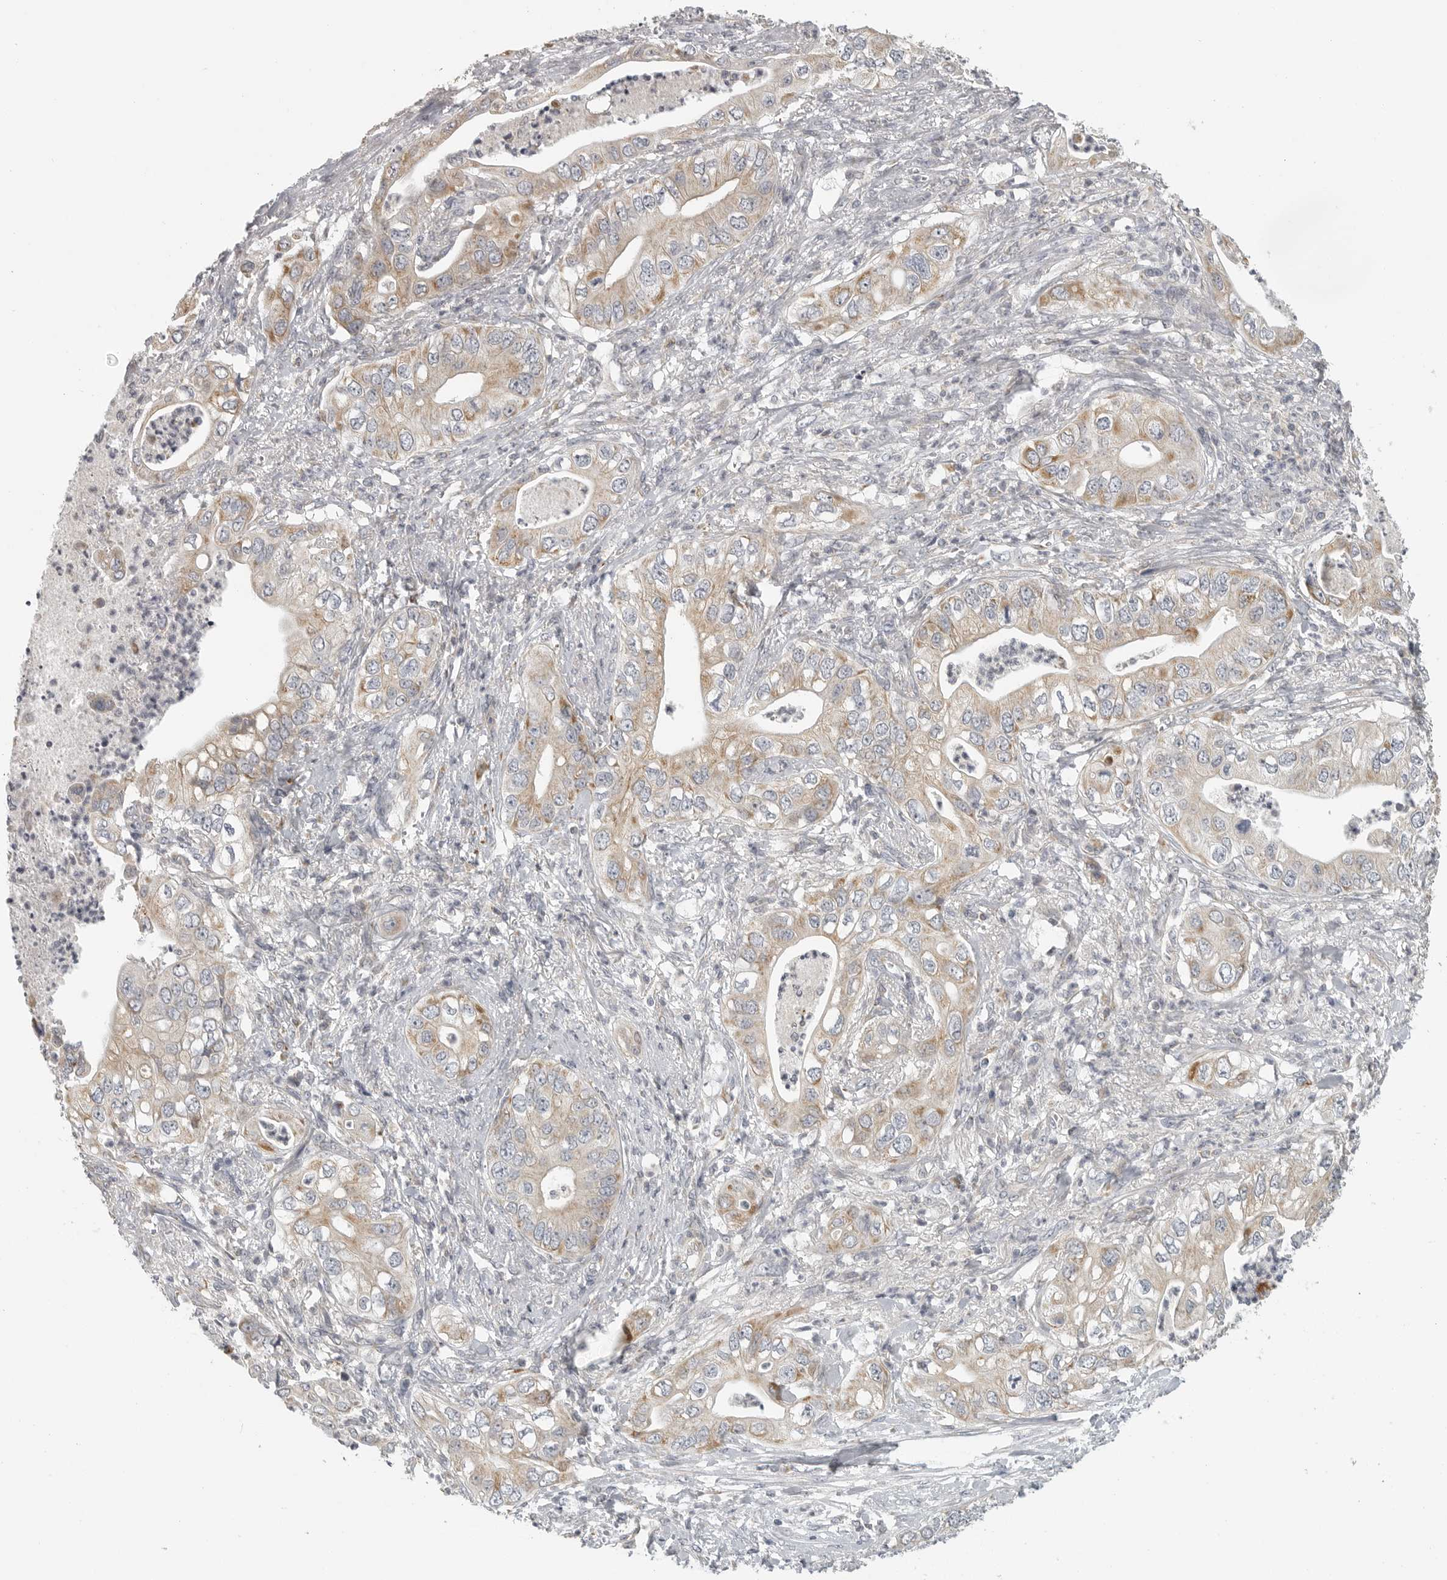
{"staining": {"intensity": "weak", "quantity": "25%-75%", "location": "cytoplasmic/membranous"}, "tissue": "pancreatic cancer", "cell_type": "Tumor cells", "image_type": "cancer", "snomed": [{"axis": "morphology", "description": "Adenocarcinoma, NOS"}, {"axis": "topography", "description": "Pancreas"}], "caption": "Tumor cells display low levels of weak cytoplasmic/membranous expression in about 25%-75% of cells in human adenocarcinoma (pancreatic).", "gene": "RXFP3", "patient": {"sex": "female", "age": 78}}